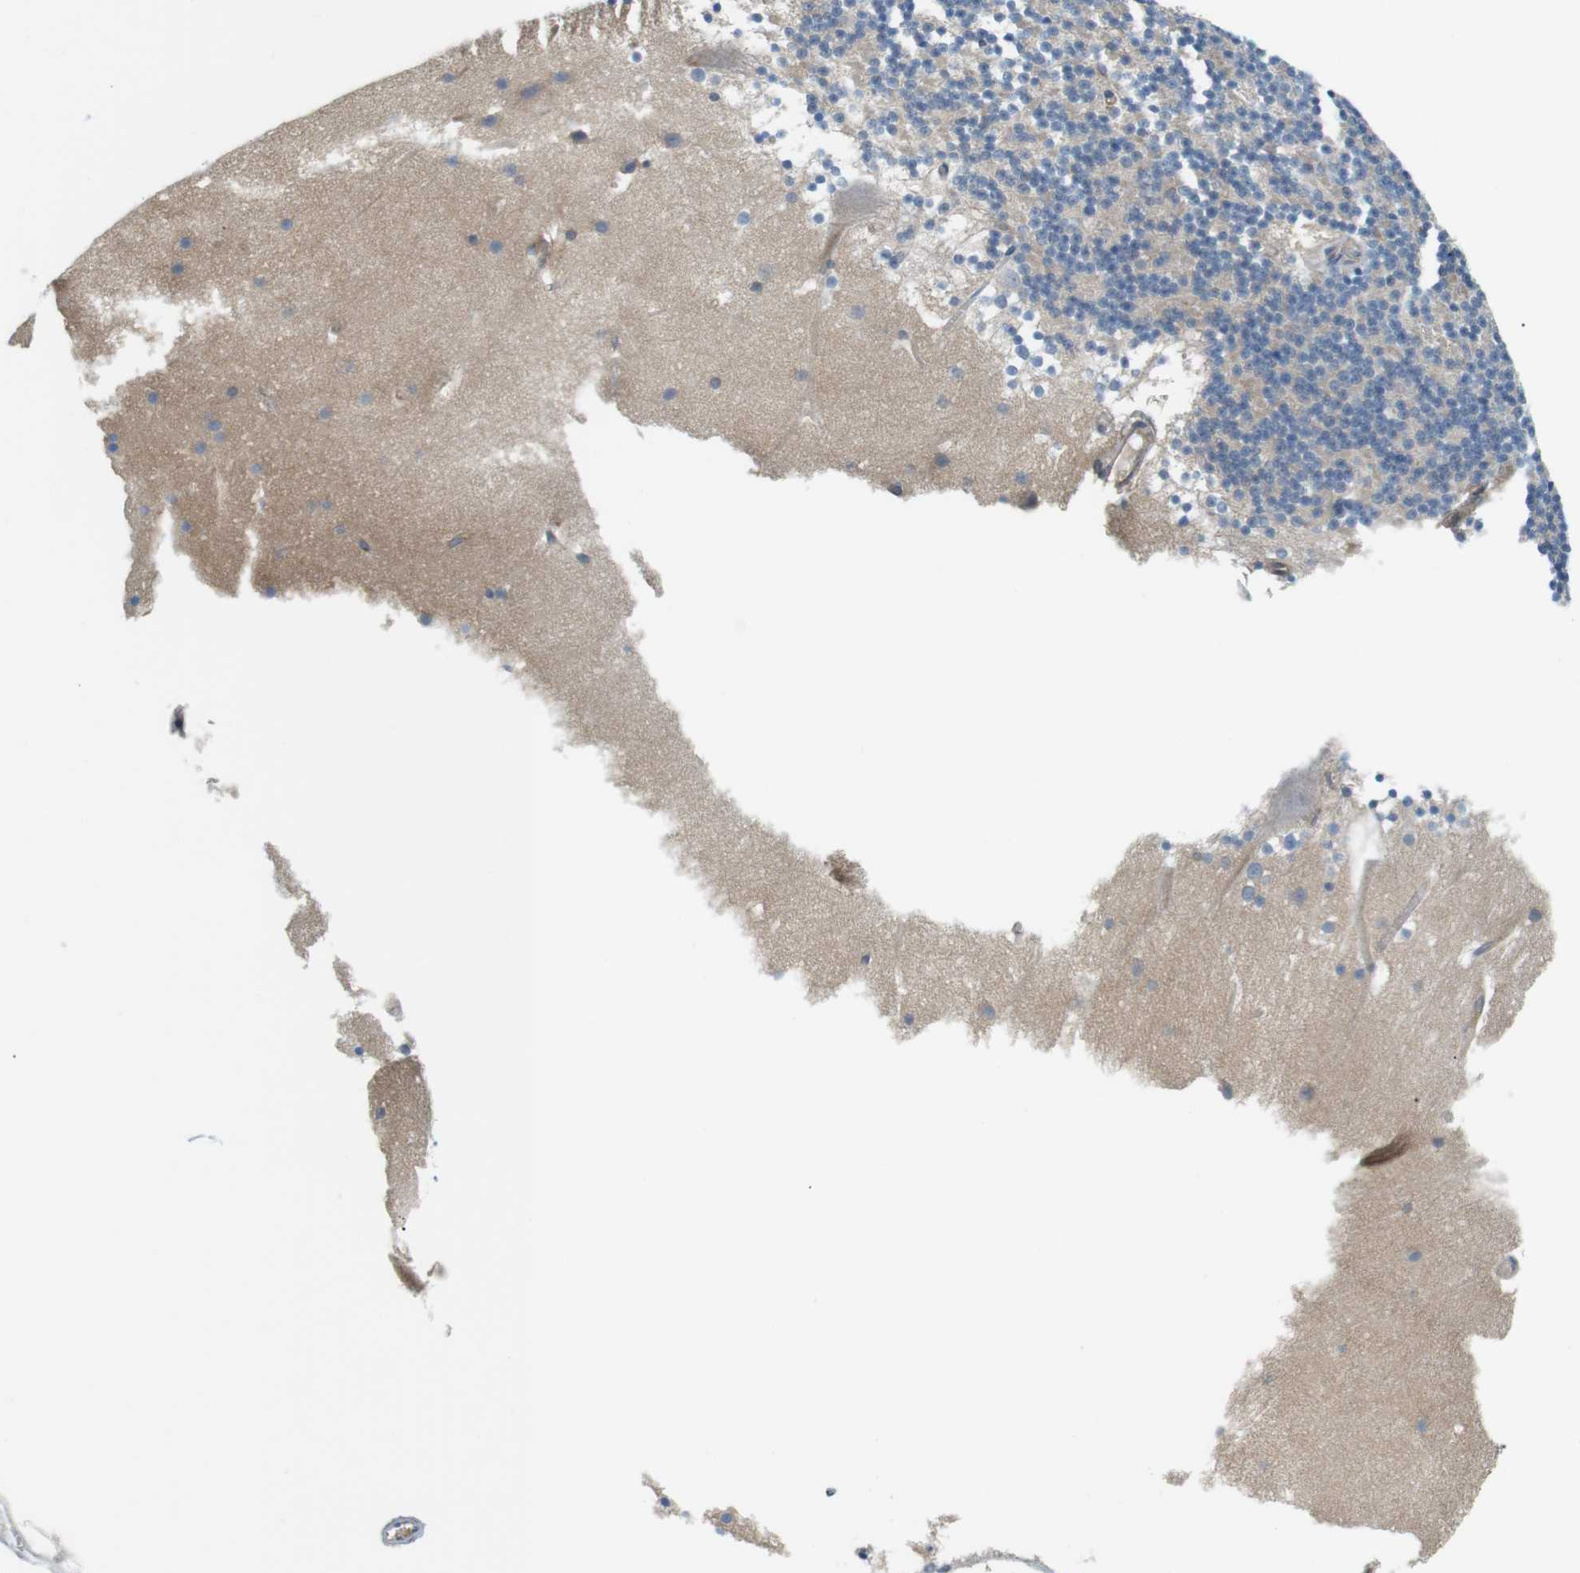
{"staining": {"intensity": "negative", "quantity": "none", "location": "none"}, "tissue": "cerebellum", "cell_type": "Cells in granular layer", "image_type": "normal", "snomed": [{"axis": "morphology", "description": "Normal tissue, NOS"}, {"axis": "topography", "description": "Cerebellum"}], "caption": "IHC histopathology image of unremarkable cerebellum: human cerebellum stained with DAB exhibits no significant protein staining in cells in granular layer.", "gene": "PEPD", "patient": {"sex": "male", "age": 45}}